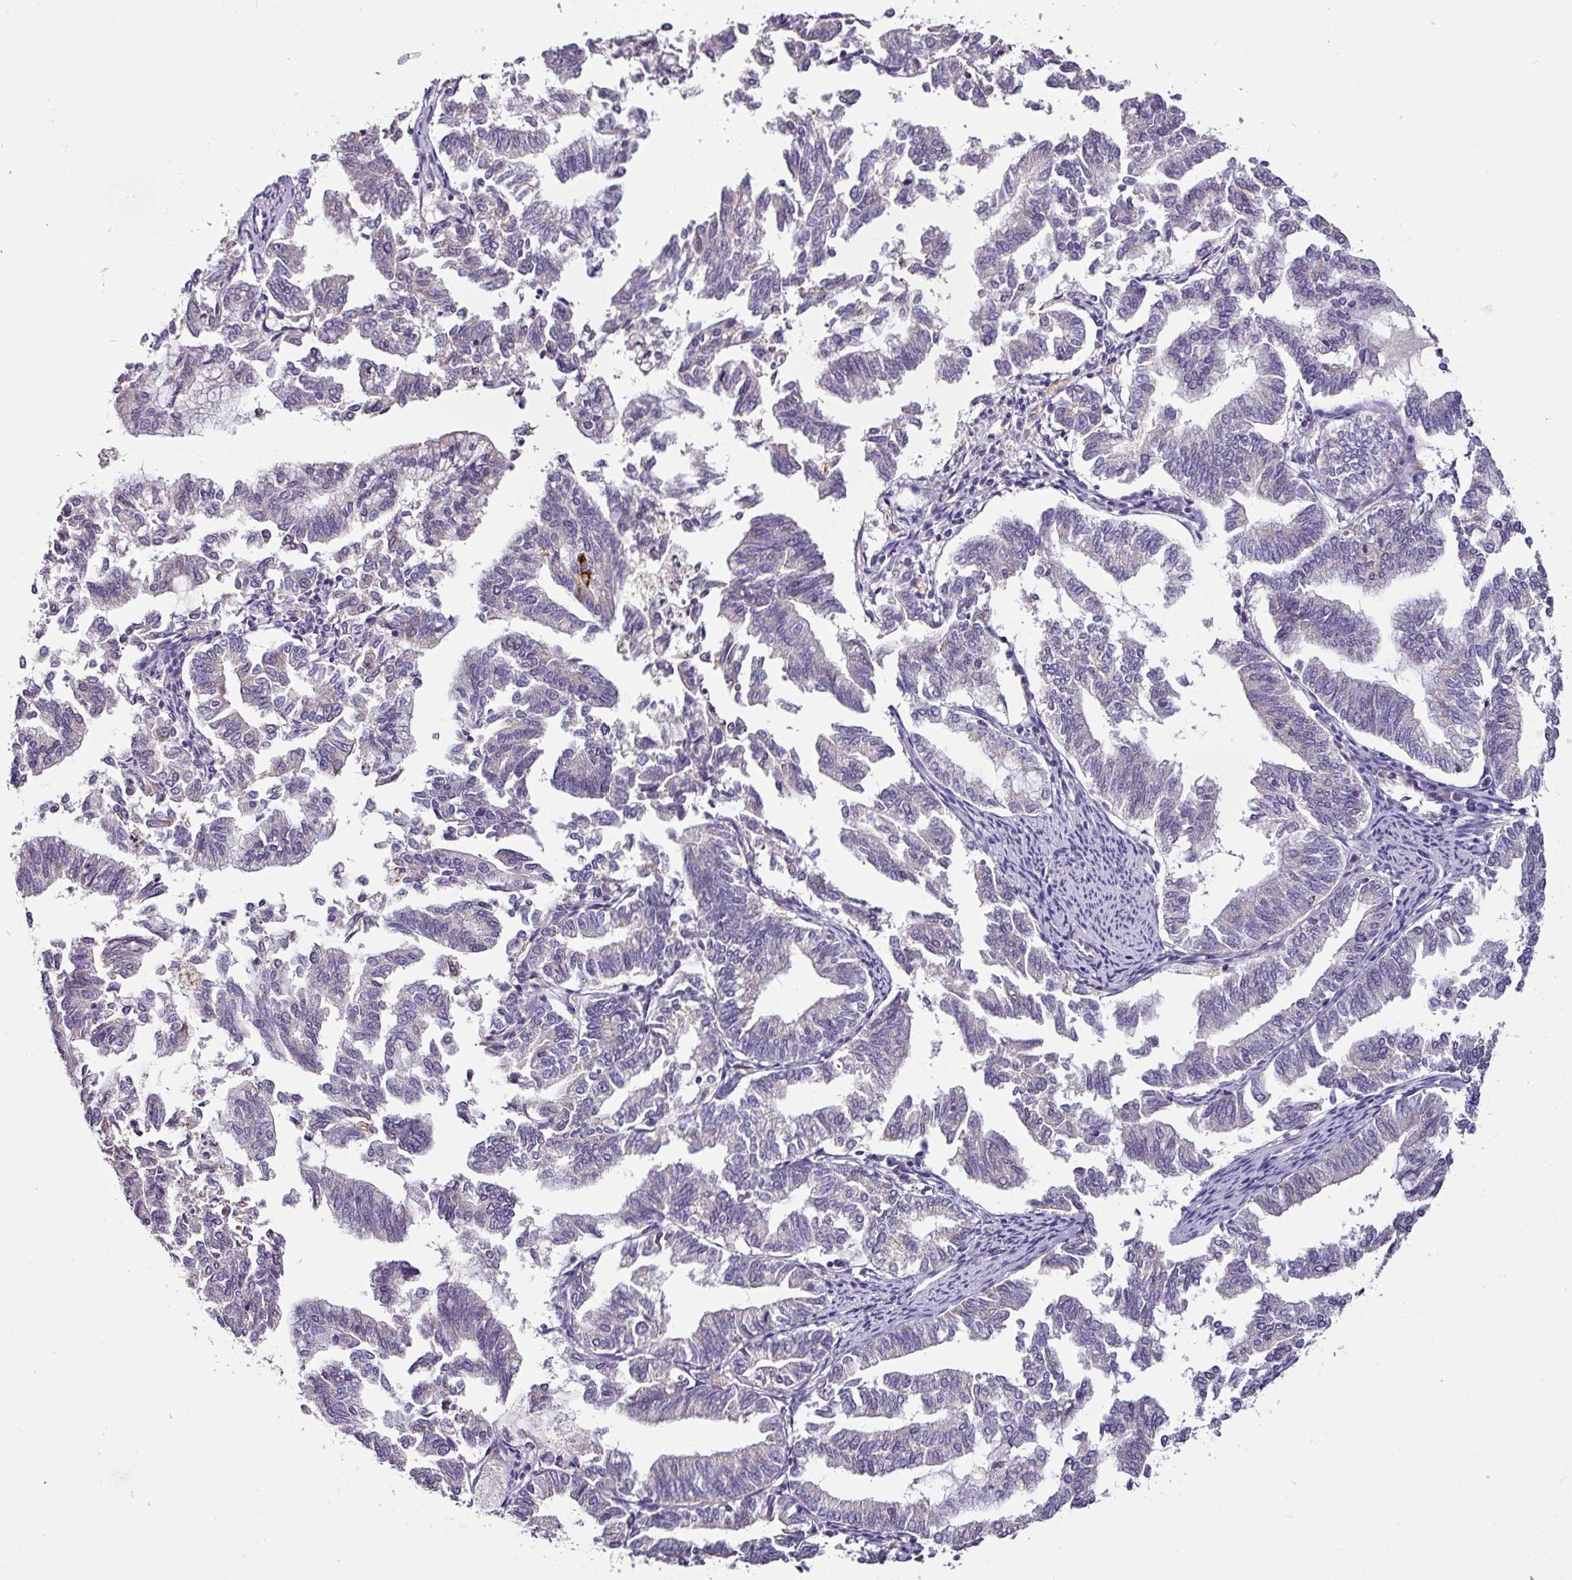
{"staining": {"intensity": "negative", "quantity": "none", "location": "none"}, "tissue": "endometrial cancer", "cell_type": "Tumor cells", "image_type": "cancer", "snomed": [{"axis": "morphology", "description": "Adenocarcinoma, NOS"}, {"axis": "topography", "description": "Endometrium"}], "caption": "IHC photomicrograph of human endometrial adenocarcinoma stained for a protein (brown), which shows no expression in tumor cells.", "gene": "NAPSA", "patient": {"sex": "female", "age": 79}}